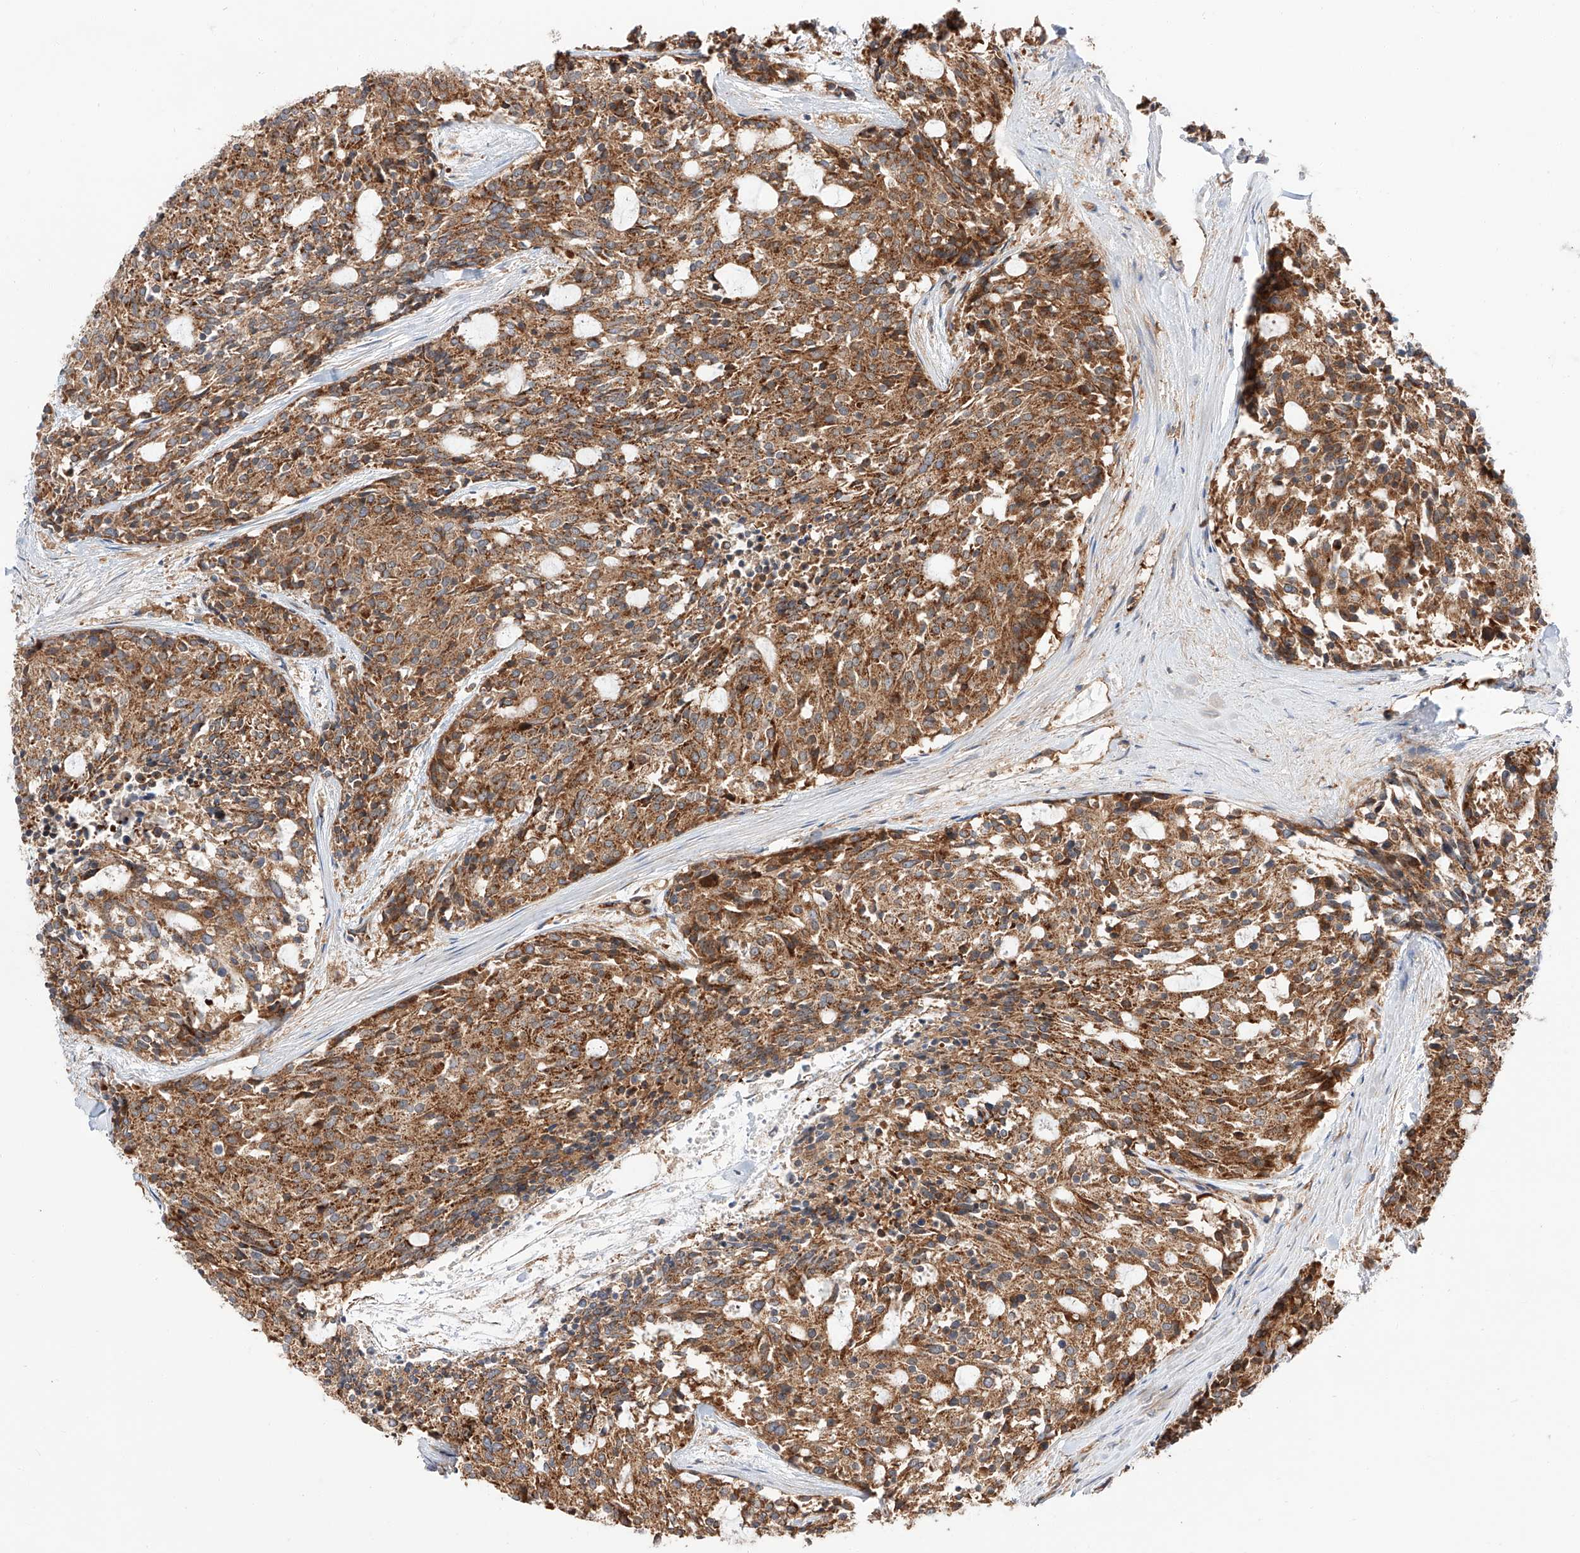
{"staining": {"intensity": "moderate", "quantity": ">75%", "location": "cytoplasmic/membranous"}, "tissue": "carcinoid", "cell_type": "Tumor cells", "image_type": "cancer", "snomed": [{"axis": "morphology", "description": "Carcinoid, malignant, NOS"}, {"axis": "topography", "description": "Pancreas"}], "caption": "Brown immunohistochemical staining in carcinoid shows moderate cytoplasmic/membranous positivity in approximately >75% of tumor cells.", "gene": "ISCA2", "patient": {"sex": "female", "age": 54}}